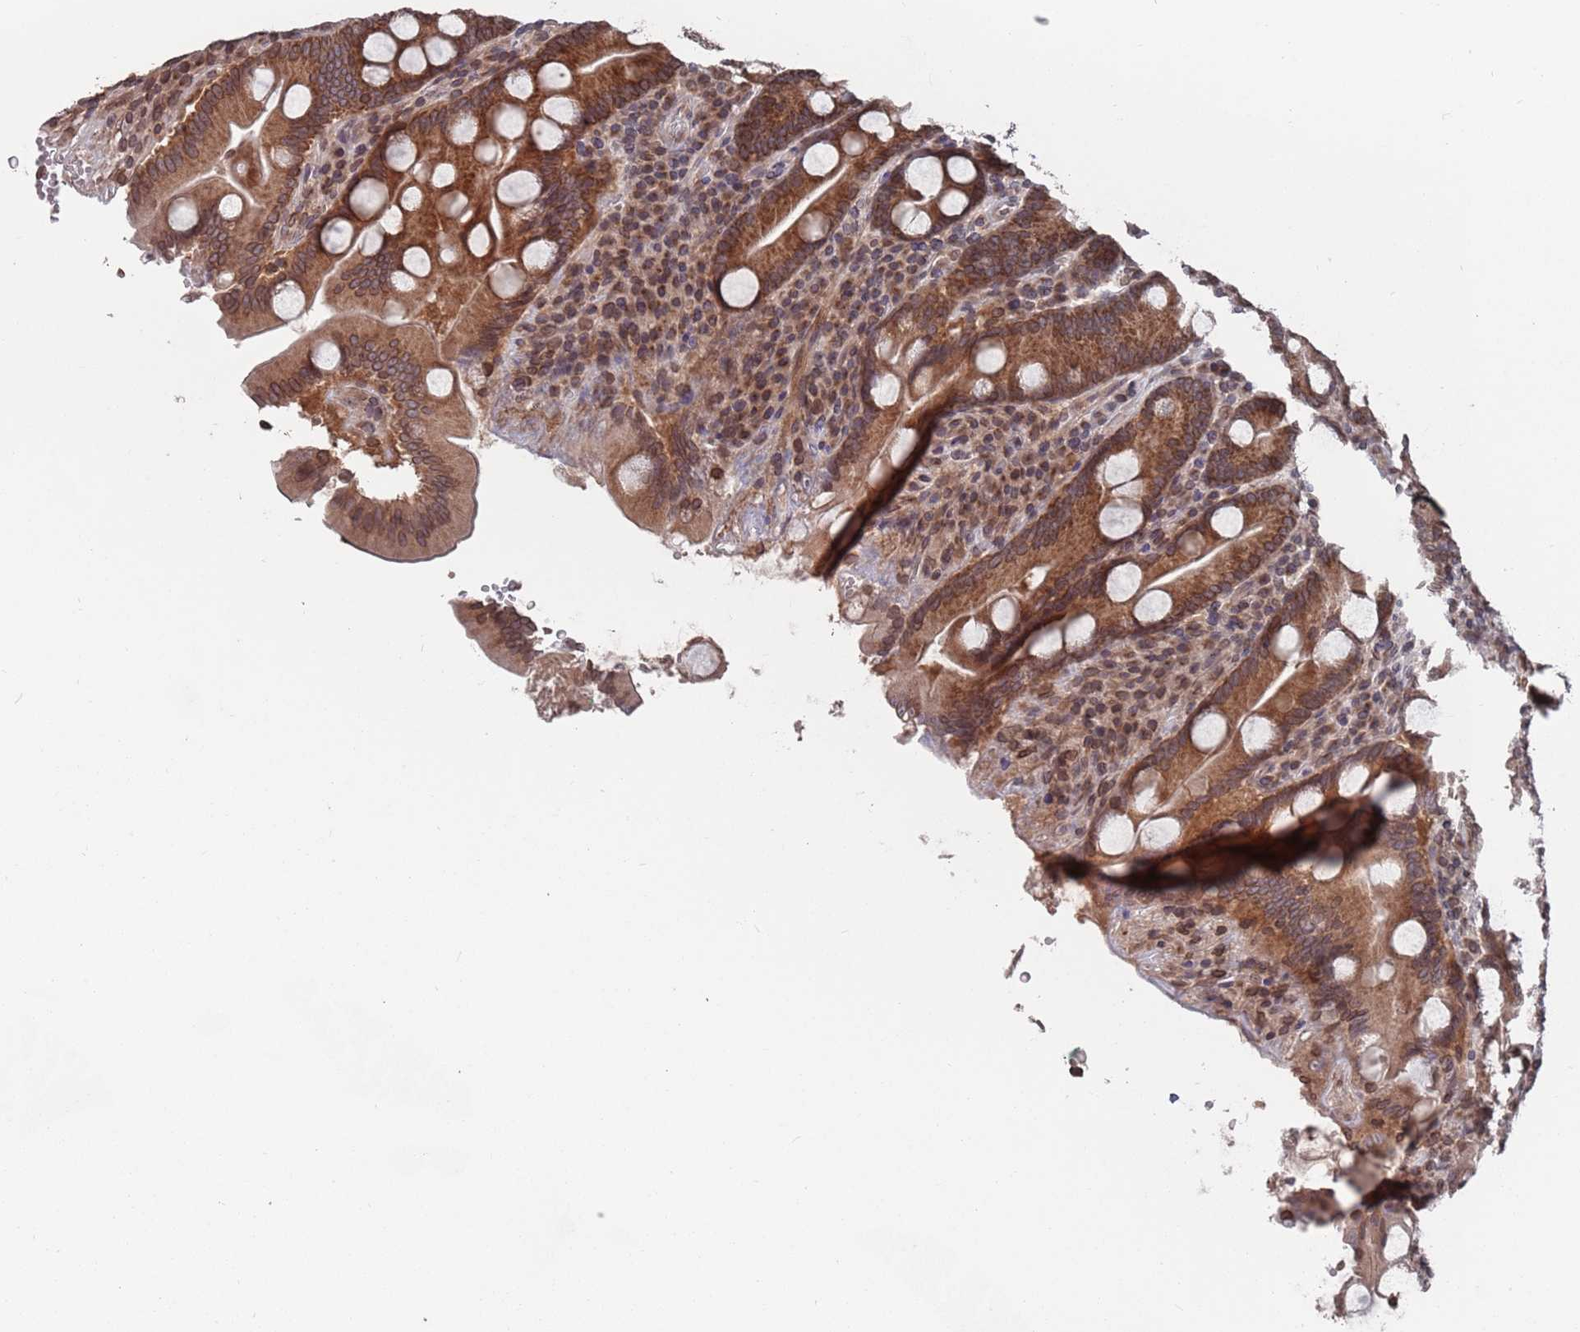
{"staining": {"intensity": "strong", "quantity": "25%-75%", "location": "cytoplasmic/membranous,nuclear"}, "tissue": "duodenum", "cell_type": "Glandular cells", "image_type": "normal", "snomed": [{"axis": "morphology", "description": "Normal tissue, NOS"}, {"axis": "topography", "description": "Duodenum"}], "caption": "About 25%-75% of glandular cells in normal human duodenum reveal strong cytoplasmic/membranous,nuclear protein staining as visualized by brown immunohistochemical staining.", "gene": "SDHAF3", "patient": {"sex": "male", "age": 35}}